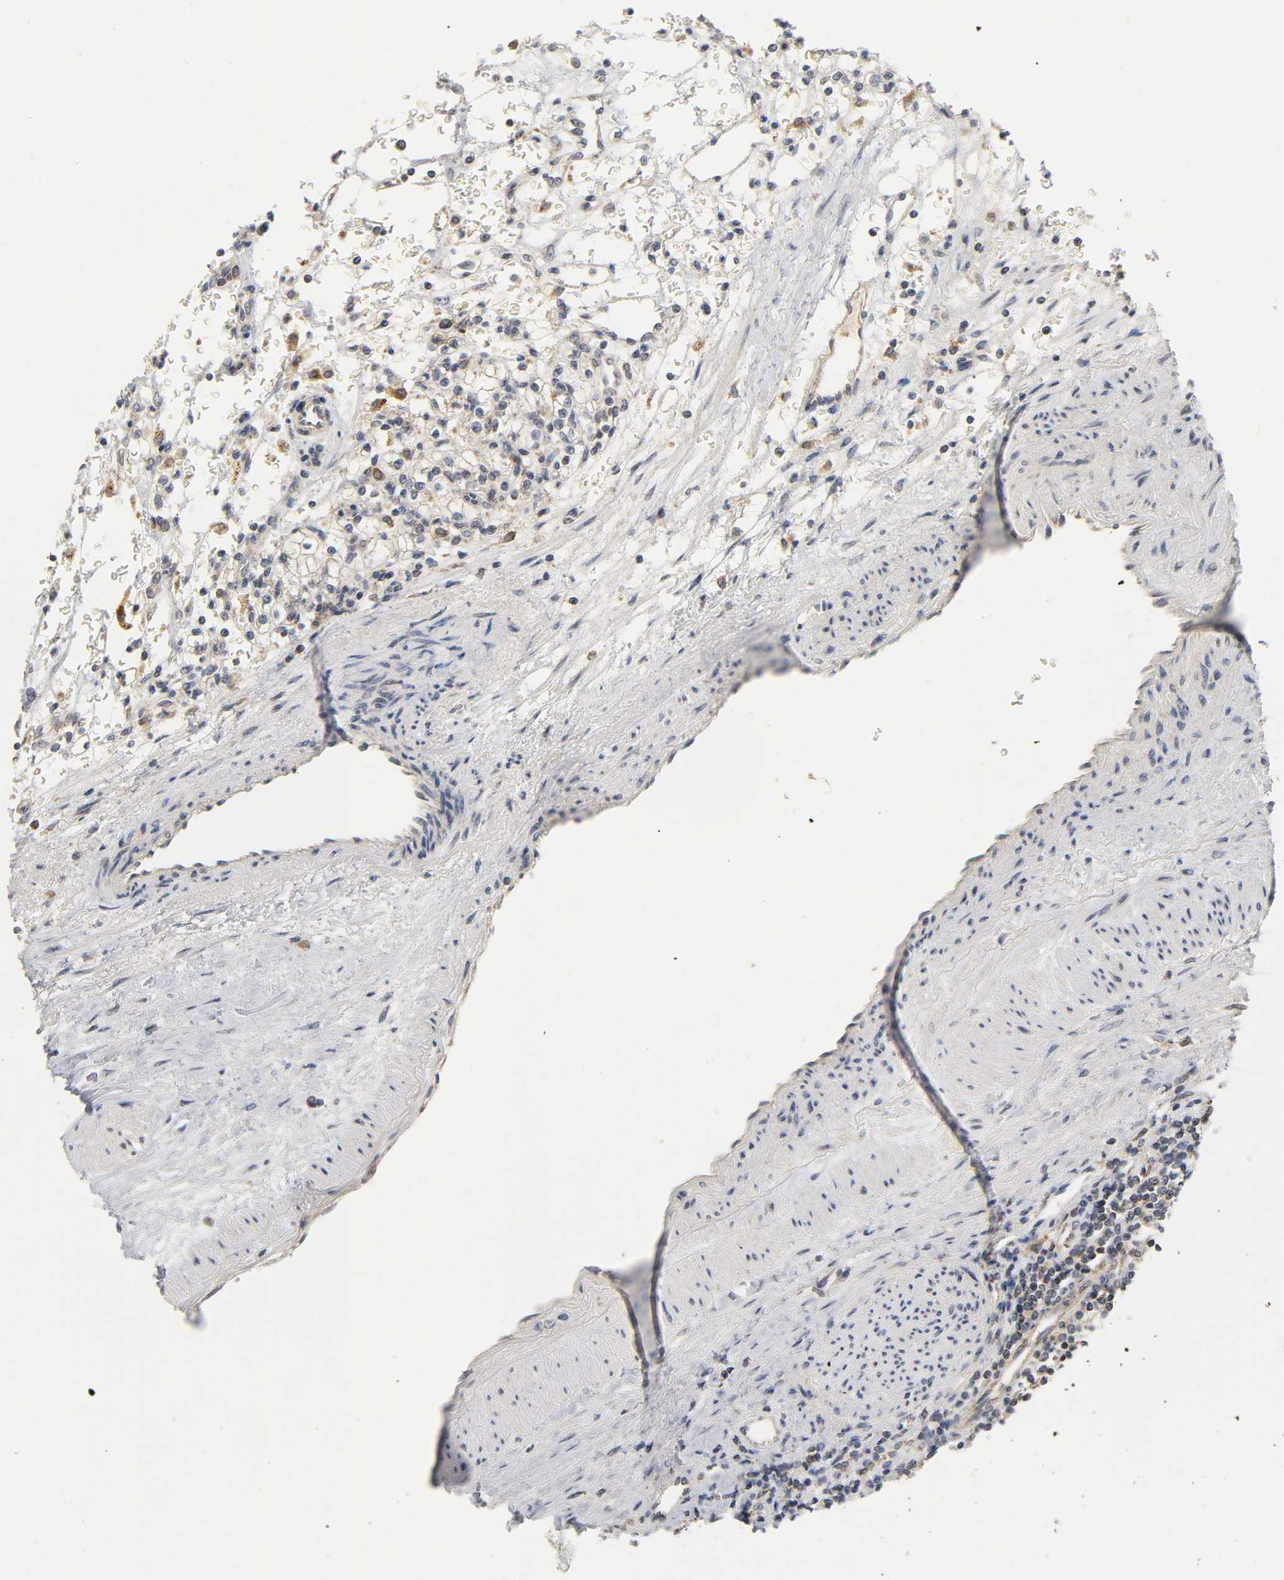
{"staining": {"intensity": "weak", "quantity": "<25%", "location": "cytoplasmic/membranous"}, "tissue": "renal cancer", "cell_type": "Tumor cells", "image_type": "cancer", "snomed": [{"axis": "morphology", "description": "Normal tissue, NOS"}, {"axis": "morphology", "description": "Adenocarcinoma, NOS"}, {"axis": "topography", "description": "Kidney"}], "caption": "Micrograph shows no protein staining in tumor cells of renal cancer (adenocarcinoma) tissue.", "gene": "NRP1", "patient": {"sex": "female", "age": 55}}